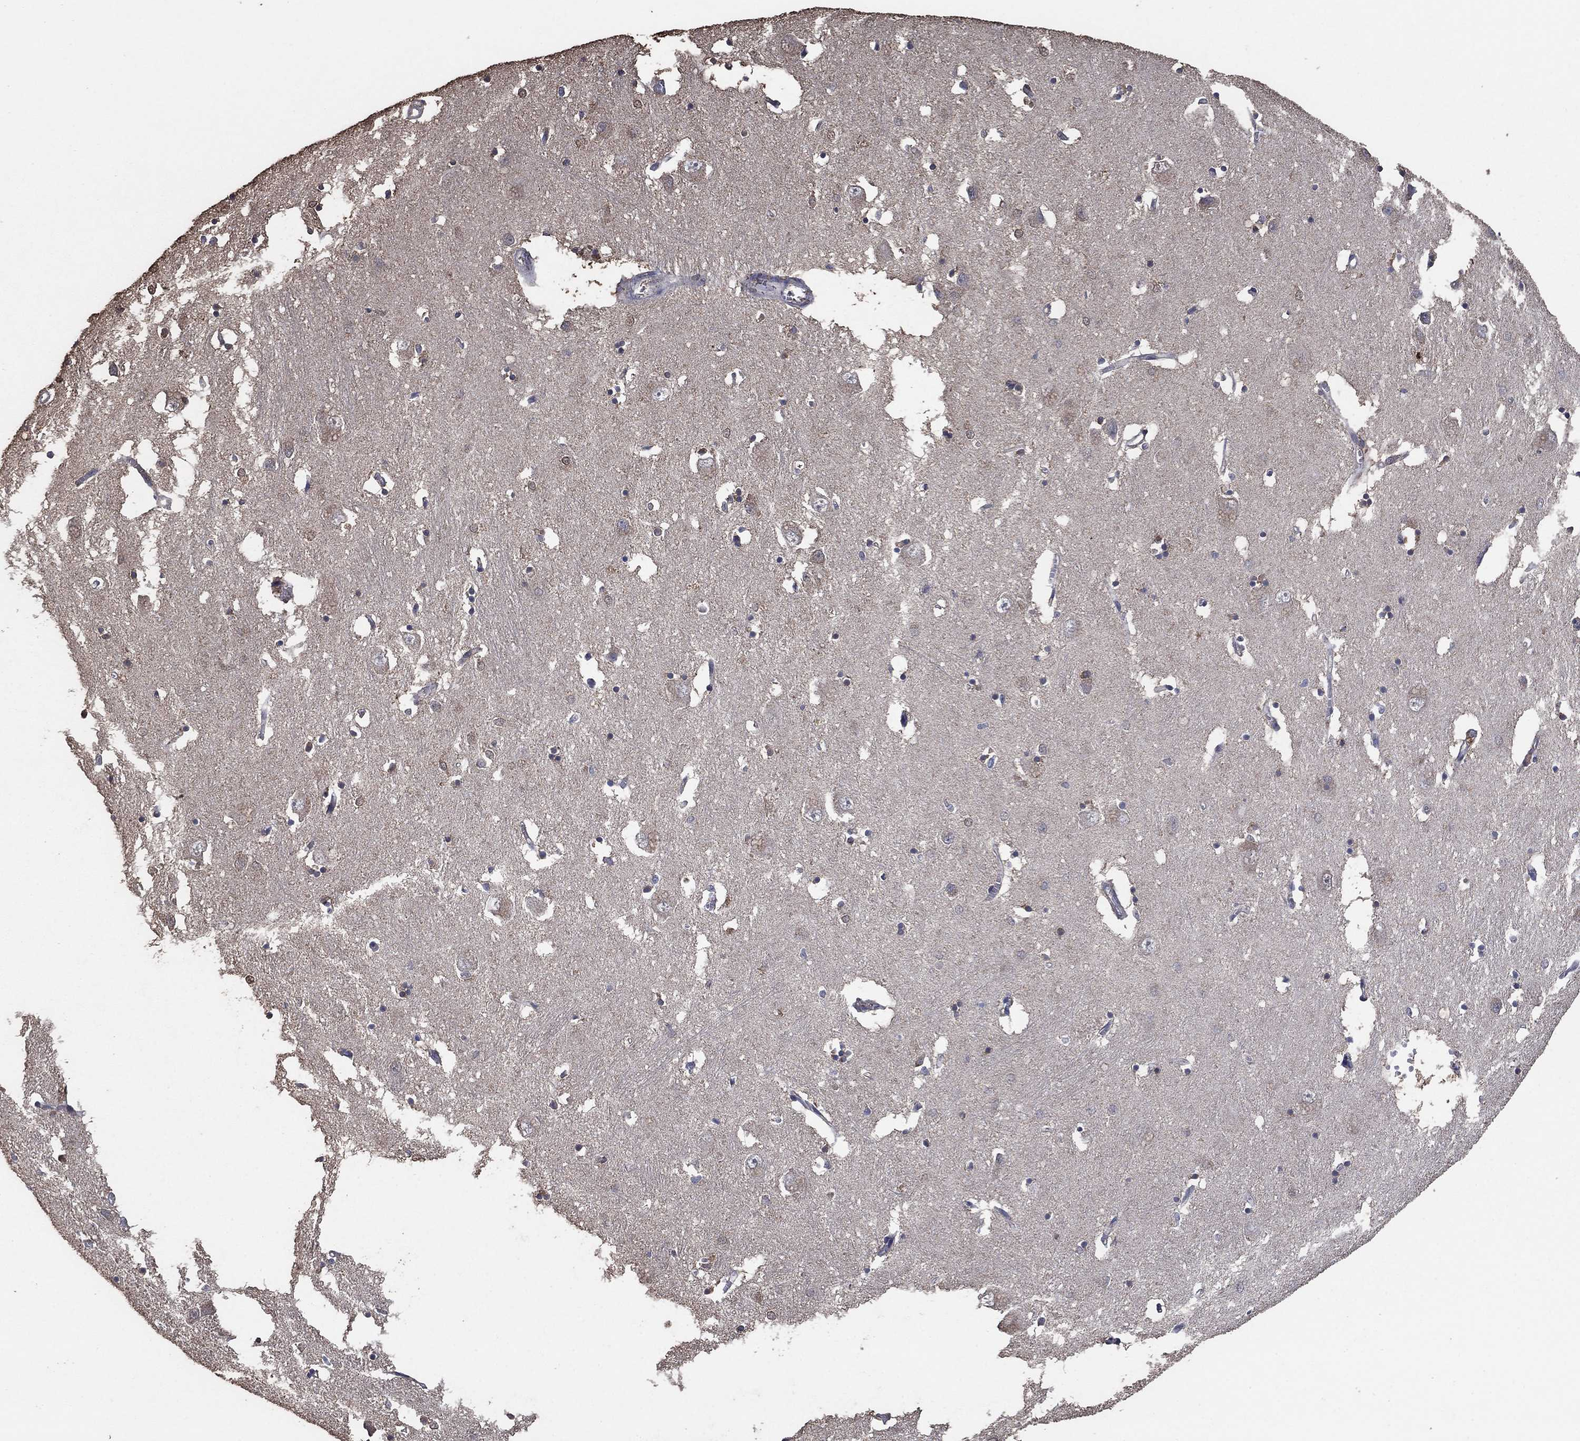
{"staining": {"intensity": "strong", "quantity": "25%-75%", "location": "cytoplasmic/membranous"}, "tissue": "caudate", "cell_type": "Glial cells", "image_type": "normal", "snomed": [{"axis": "morphology", "description": "Normal tissue, NOS"}, {"axis": "topography", "description": "Lateral ventricle wall"}], "caption": "The photomicrograph demonstrates staining of normal caudate, revealing strong cytoplasmic/membranous protein positivity (brown color) within glial cells.", "gene": "MRPS24", "patient": {"sex": "male", "age": 54}}